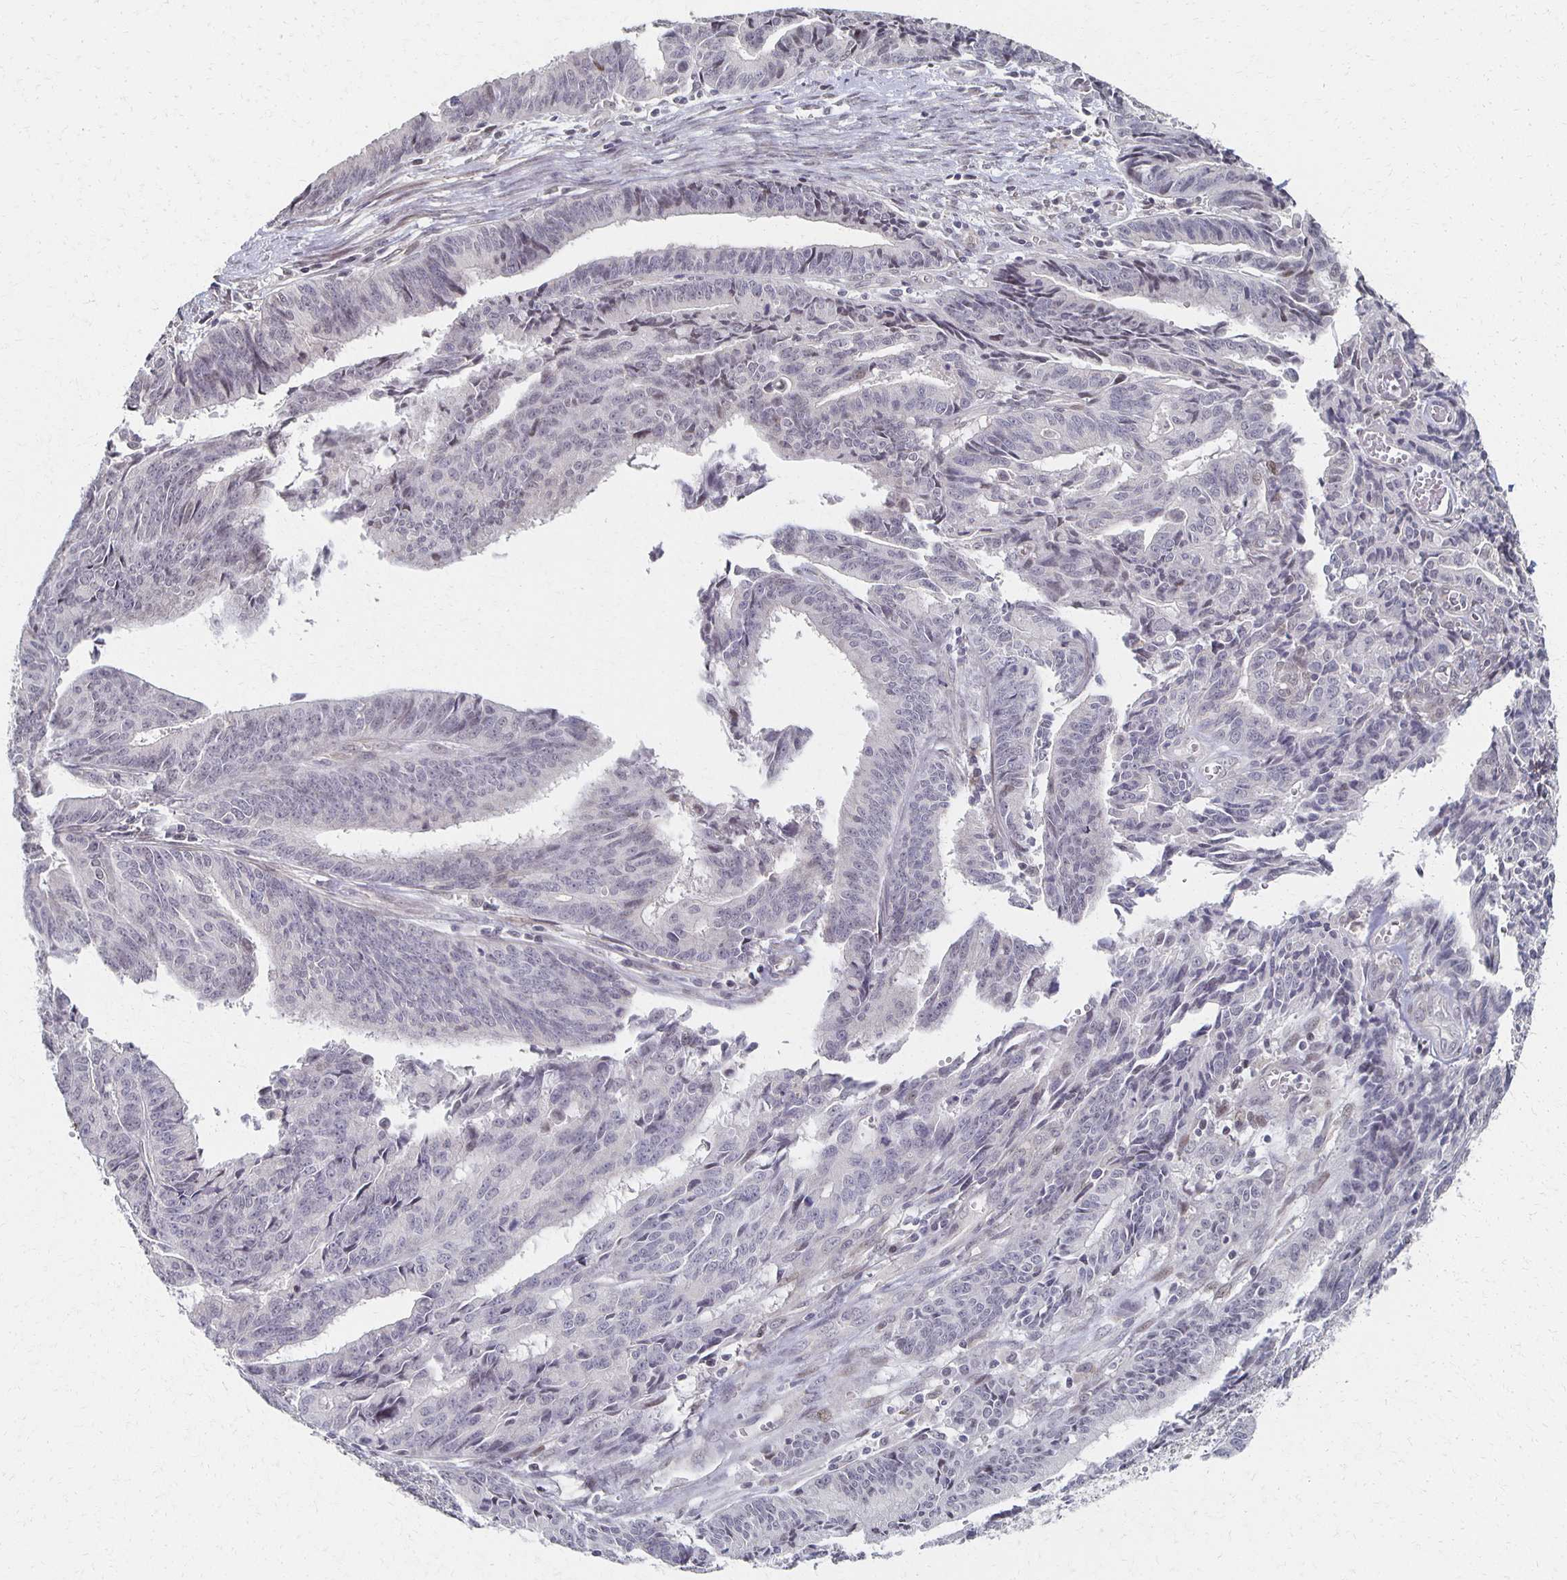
{"staining": {"intensity": "negative", "quantity": "none", "location": "none"}, "tissue": "endometrial cancer", "cell_type": "Tumor cells", "image_type": "cancer", "snomed": [{"axis": "morphology", "description": "Adenocarcinoma, NOS"}, {"axis": "topography", "description": "Endometrium"}], "caption": "Tumor cells show no significant staining in endometrial cancer (adenocarcinoma). (DAB (3,3'-diaminobenzidine) IHC visualized using brightfield microscopy, high magnification).", "gene": "DAB1", "patient": {"sex": "female", "age": 65}}